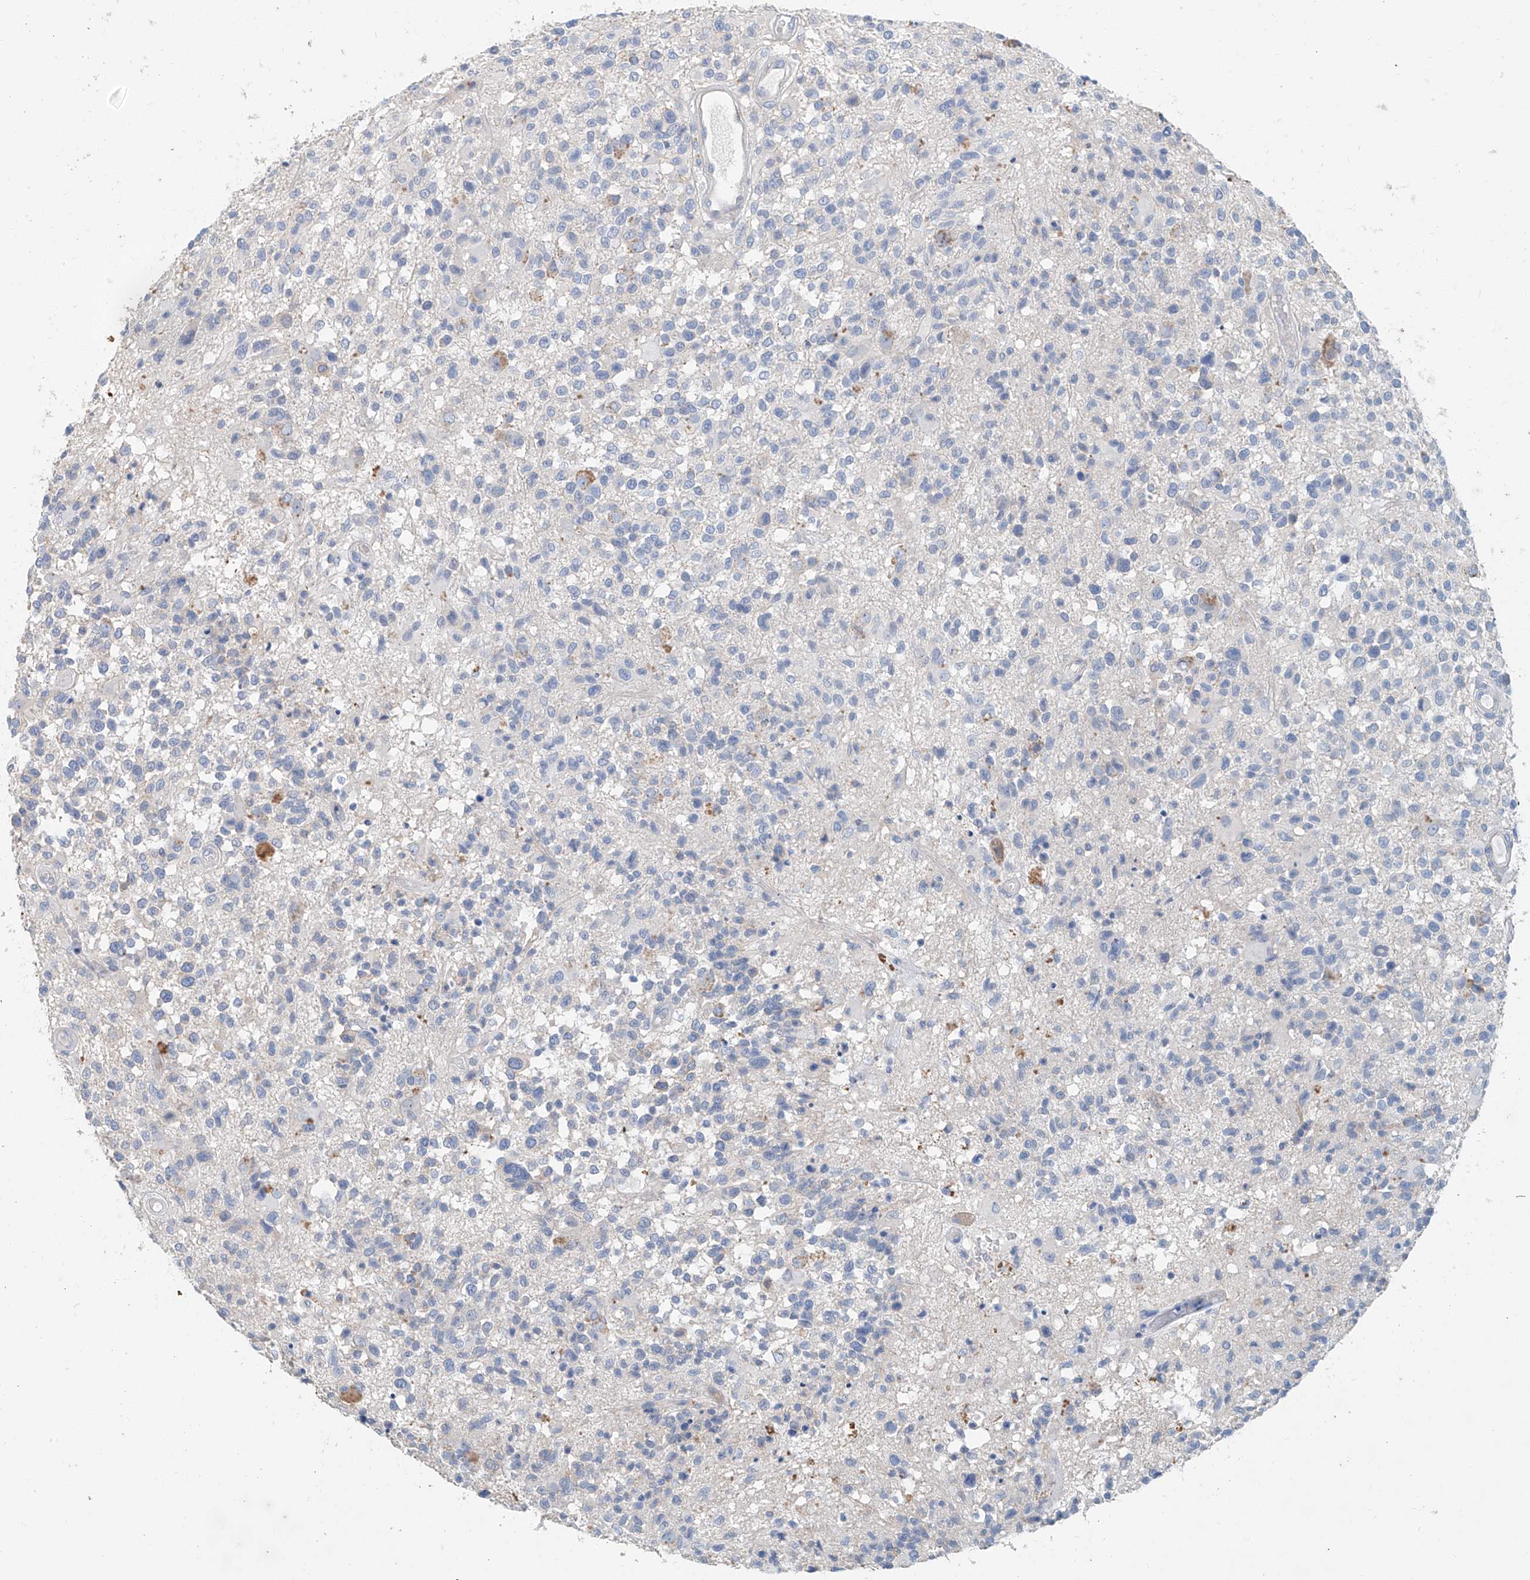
{"staining": {"intensity": "negative", "quantity": "none", "location": "none"}, "tissue": "glioma", "cell_type": "Tumor cells", "image_type": "cancer", "snomed": [{"axis": "morphology", "description": "Glioma, malignant, High grade"}, {"axis": "morphology", "description": "Glioblastoma, NOS"}, {"axis": "topography", "description": "Brain"}], "caption": "DAB immunohistochemical staining of human malignant high-grade glioma displays no significant expression in tumor cells.", "gene": "ANKRD34A", "patient": {"sex": "male", "age": 60}}